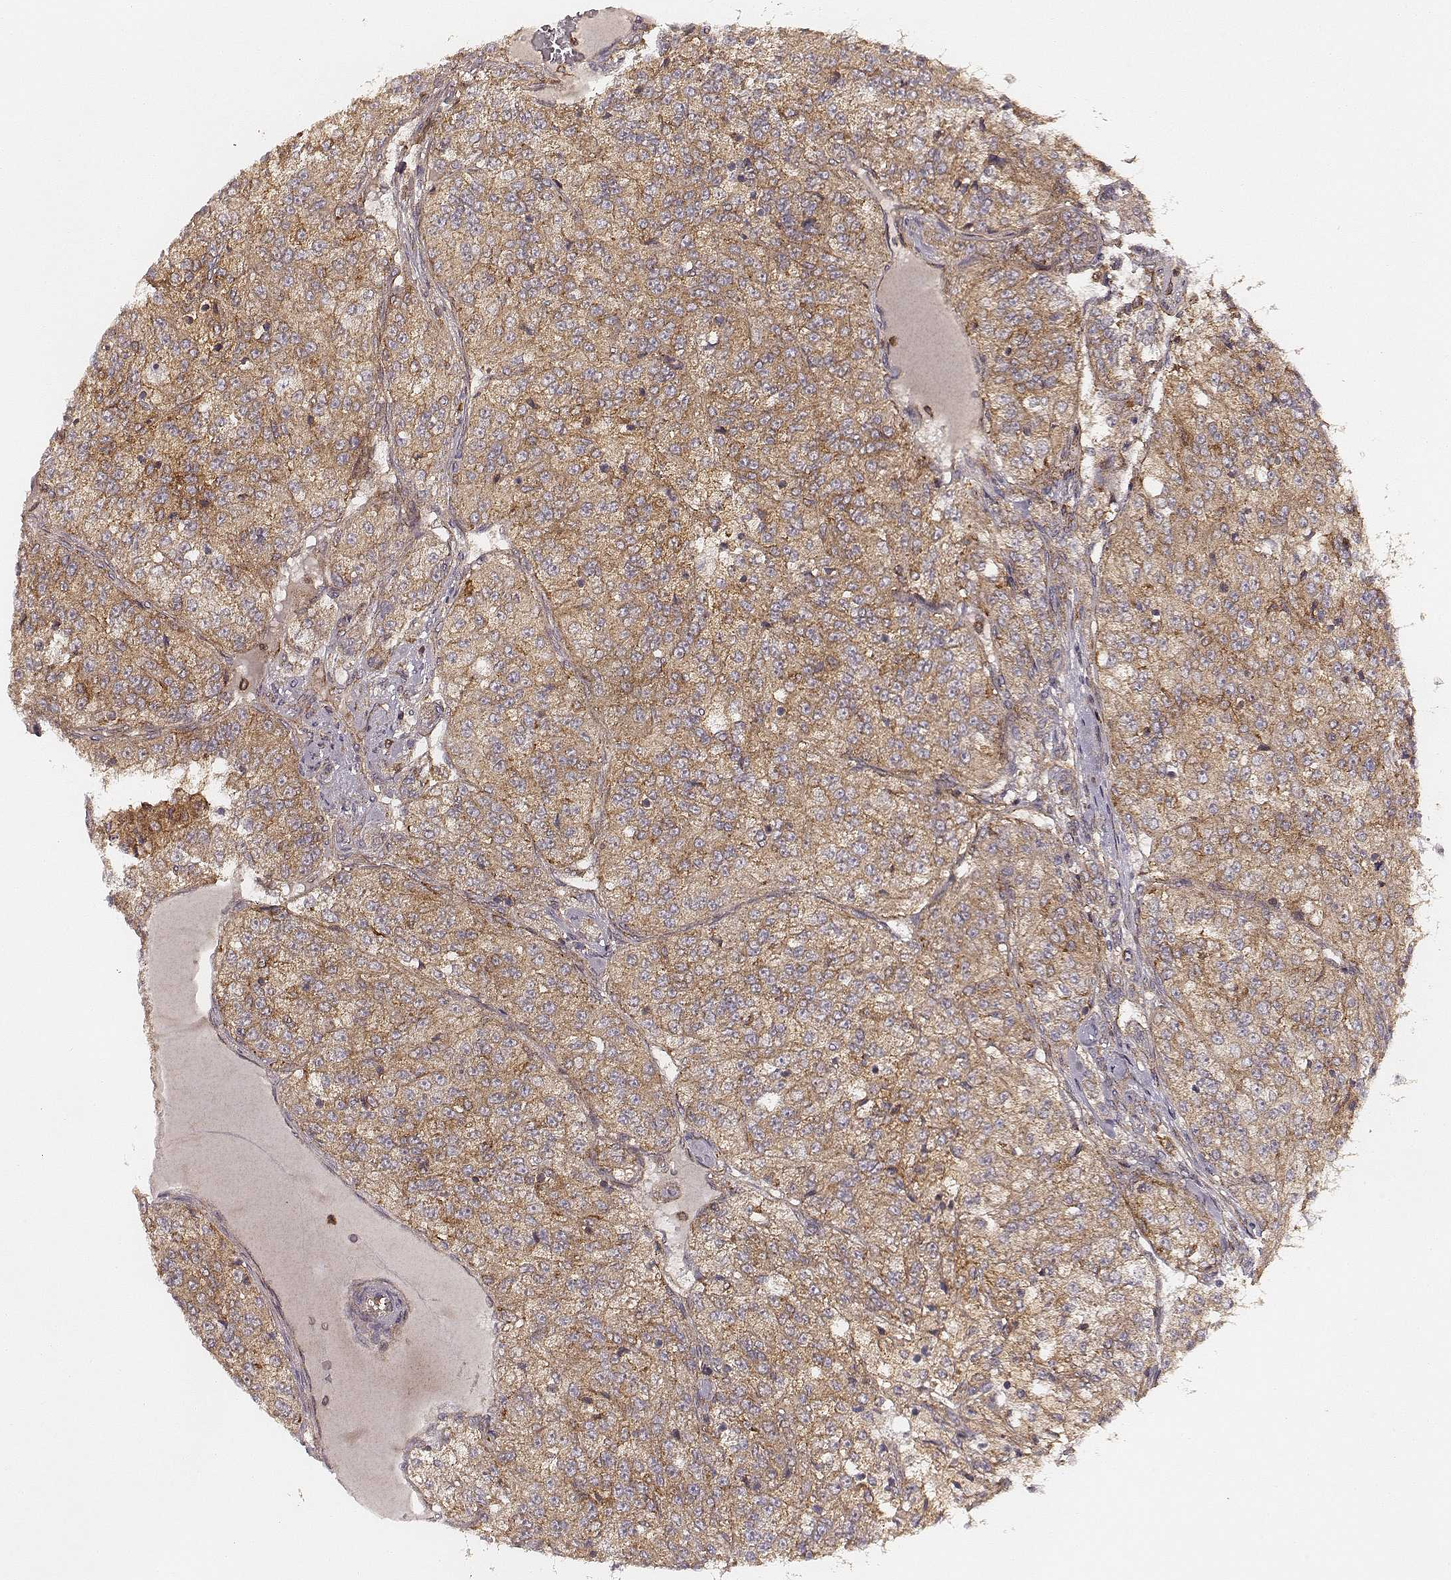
{"staining": {"intensity": "moderate", "quantity": ">75%", "location": "cytoplasmic/membranous"}, "tissue": "renal cancer", "cell_type": "Tumor cells", "image_type": "cancer", "snomed": [{"axis": "morphology", "description": "Adenocarcinoma, NOS"}, {"axis": "topography", "description": "Kidney"}], "caption": "IHC (DAB (3,3'-diaminobenzidine)) staining of renal cancer shows moderate cytoplasmic/membranous protein staining in about >75% of tumor cells.", "gene": "VPS26A", "patient": {"sex": "female", "age": 63}}